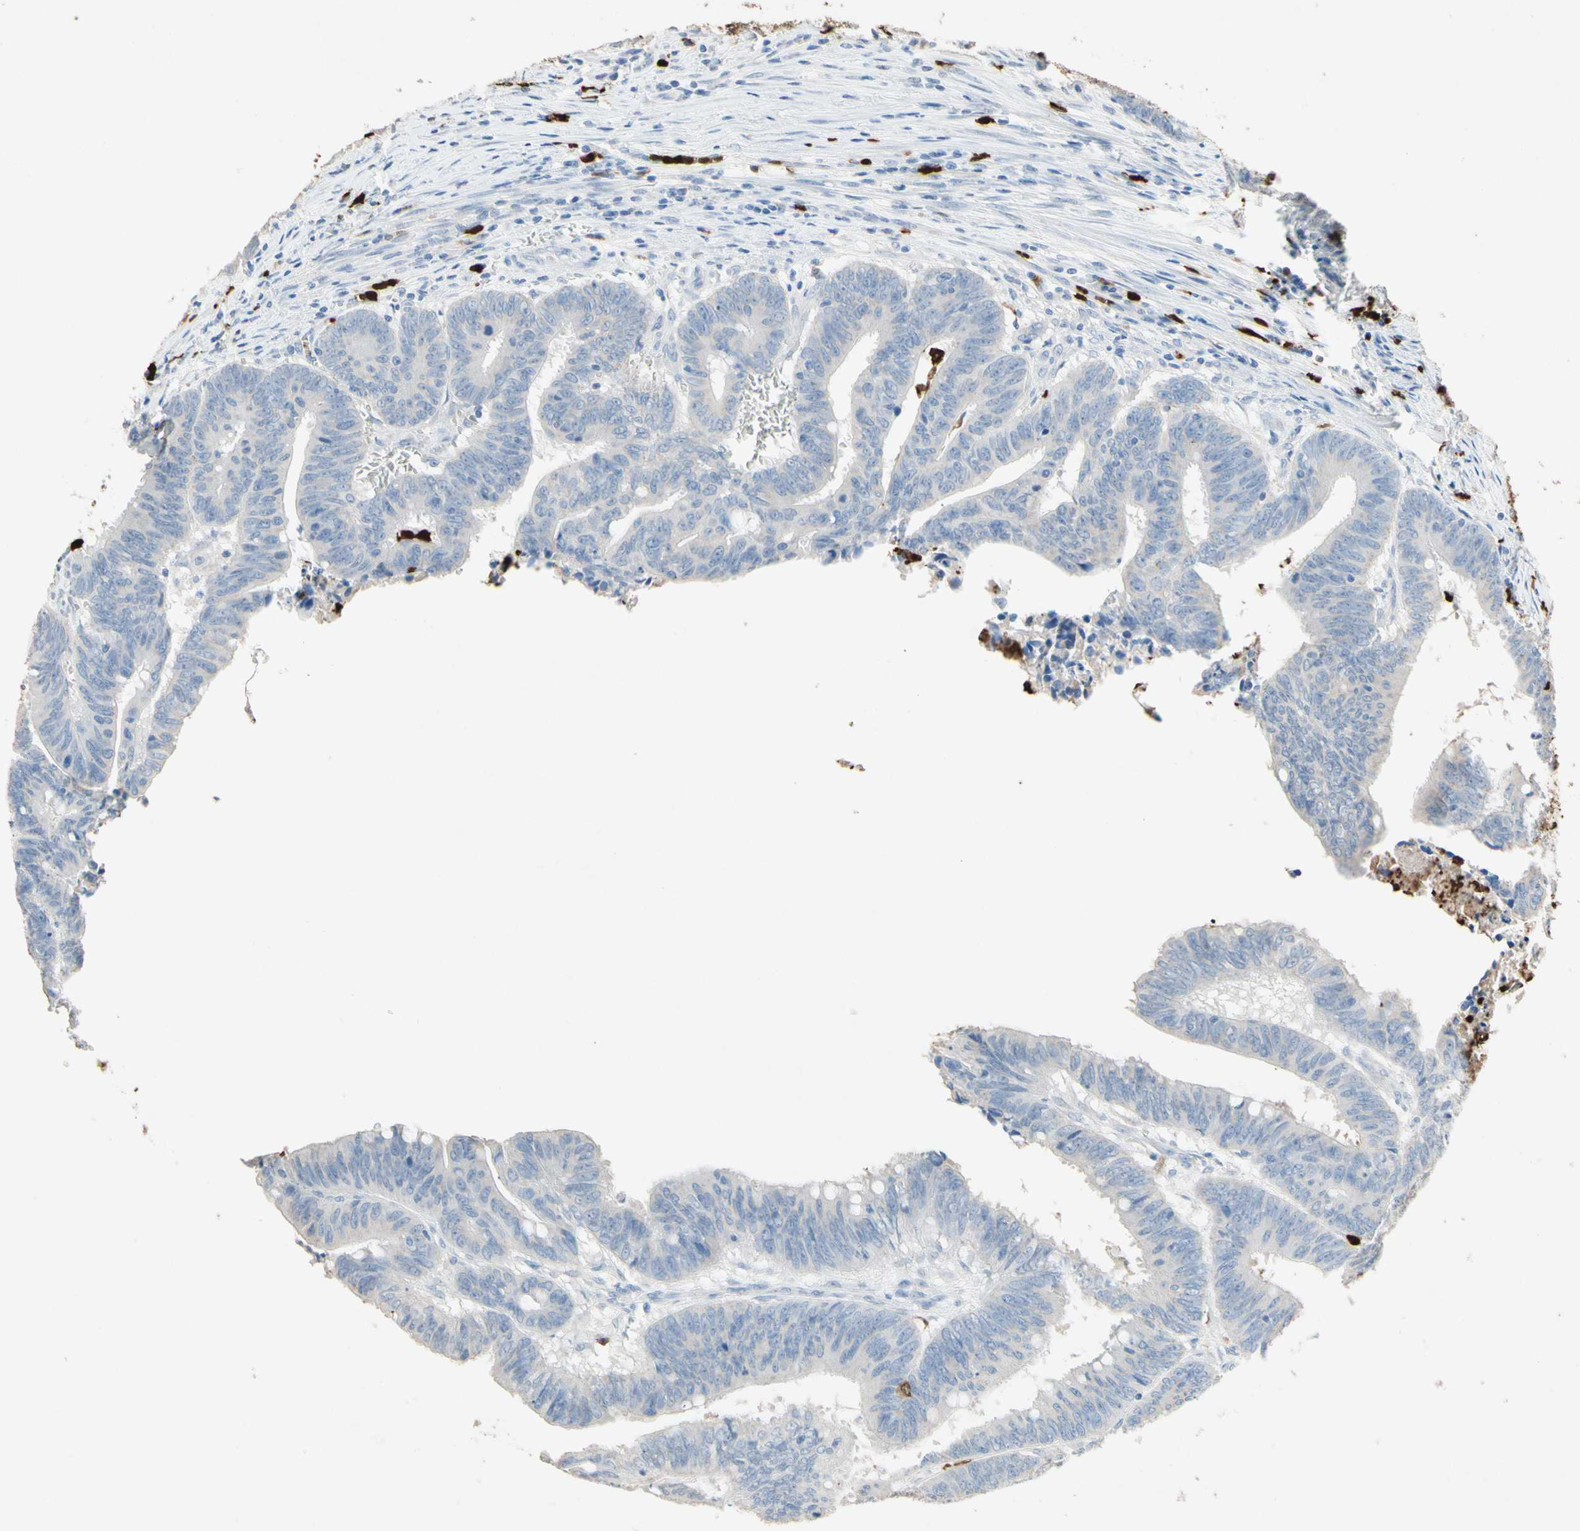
{"staining": {"intensity": "negative", "quantity": "none", "location": "none"}, "tissue": "colorectal cancer", "cell_type": "Tumor cells", "image_type": "cancer", "snomed": [{"axis": "morphology", "description": "Adenocarcinoma, NOS"}, {"axis": "topography", "description": "Colon"}], "caption": "Immunohistochemical staining of human colorectal adenocarcinoma displays no significant staining in tumor cells.", "gene": "NFKBIZ", "patient": {"sex": "male", "age": 45}}